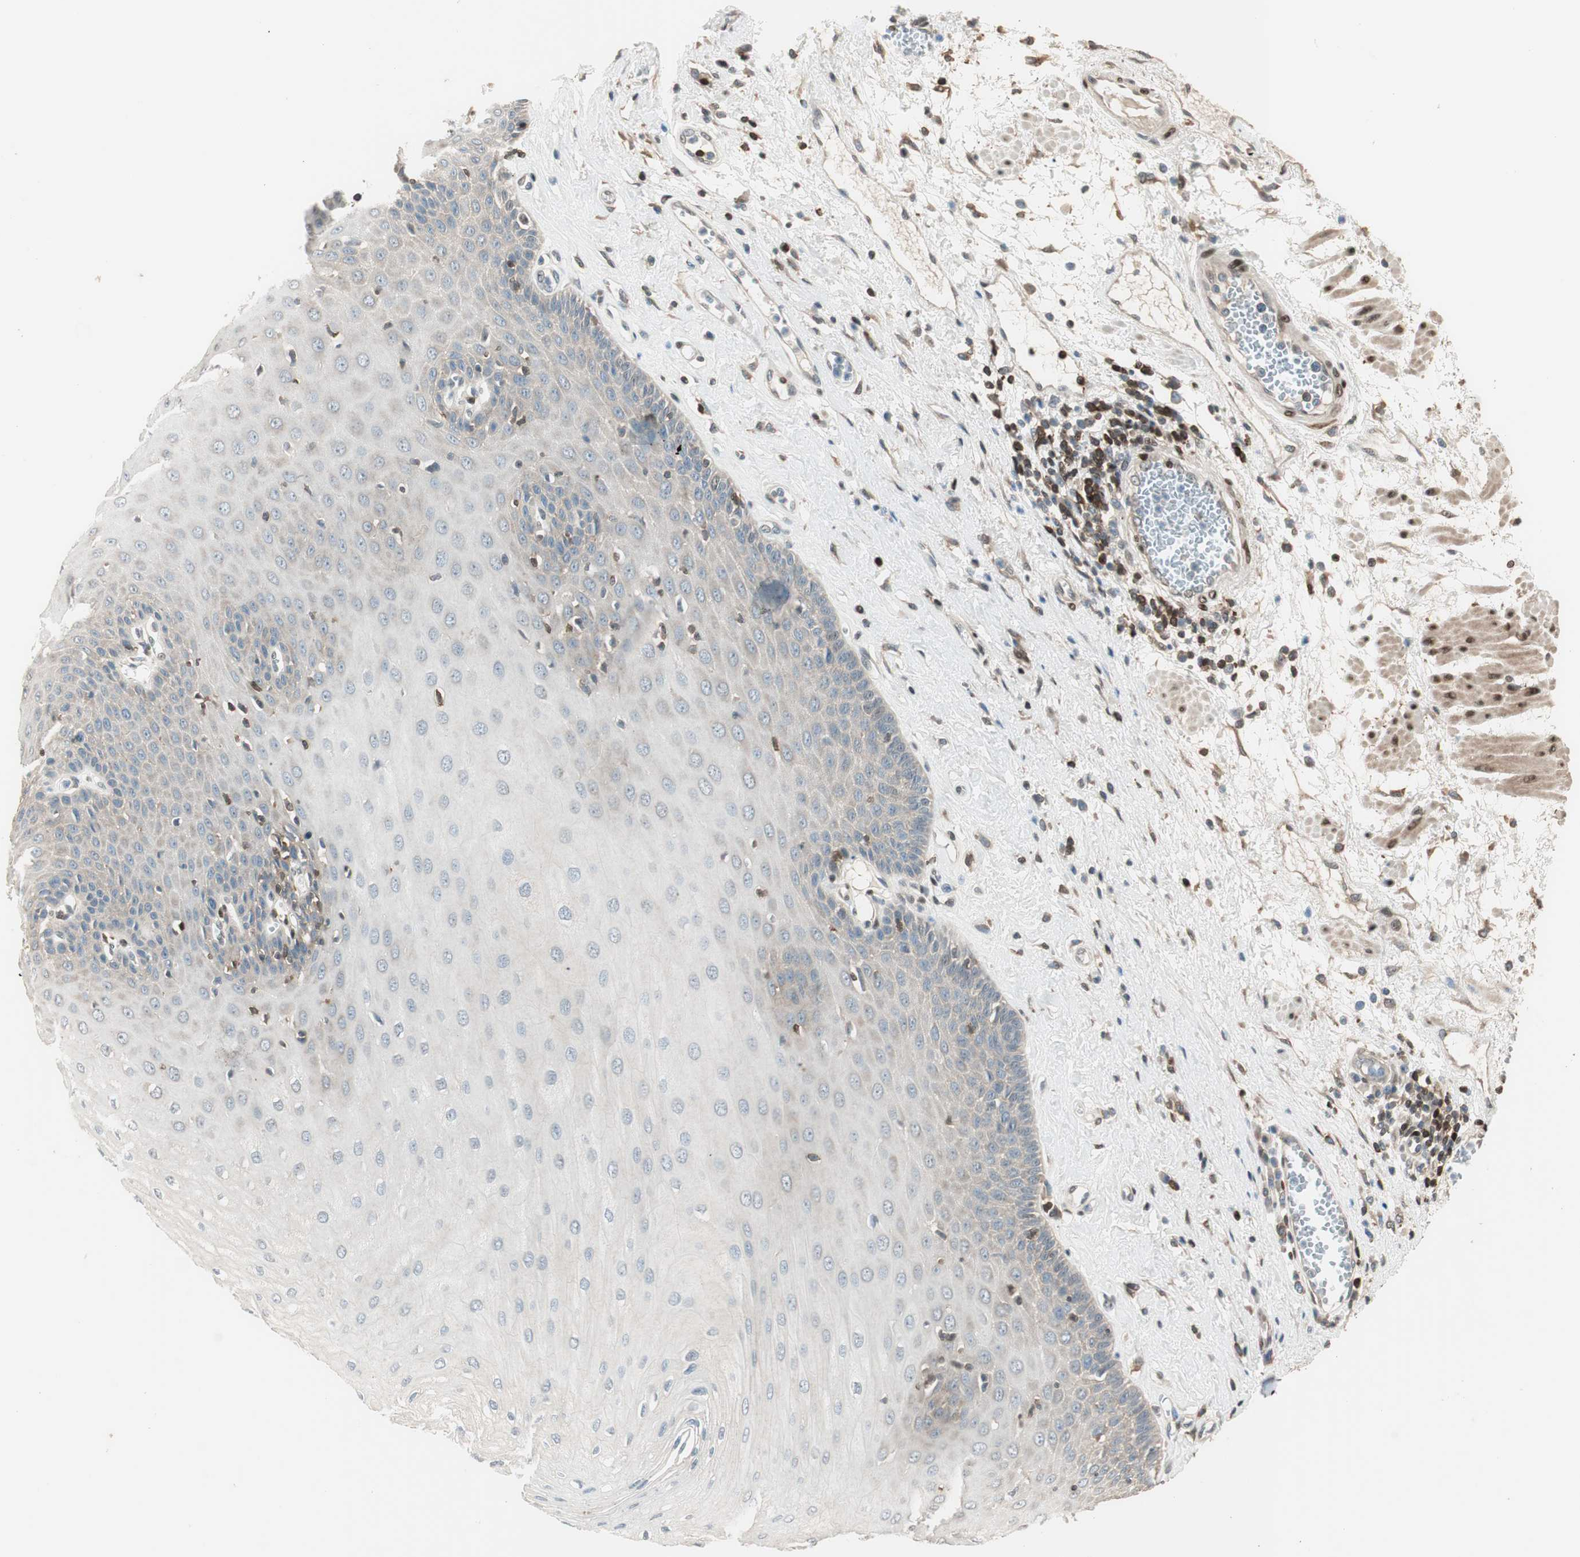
{"staining": {"intensity": "weak", "quantity": "<25%", "location": "cytoplasmic/membranous"}, "tissue": "esophagus", "cell_type": "Squamous epithelial cells", "image_type": "normal", "snomed": [{"axis": "morphology", "description": "Normal tissue, NOS"}, {"axis": "morphology", "description": "Squamous cell carcinoma, NOS"}, {"axis": "topography", "description": "Esophagus"}], "caption": "A photomicrograph of esophagus stained for a protein exhibits no brown staining in squamous epithelial cells. (Immunohistochemistry, brightfield microscopy, high magnification).", "gene": "BIN1", "patient": {"sex": "male", "age": 65}}